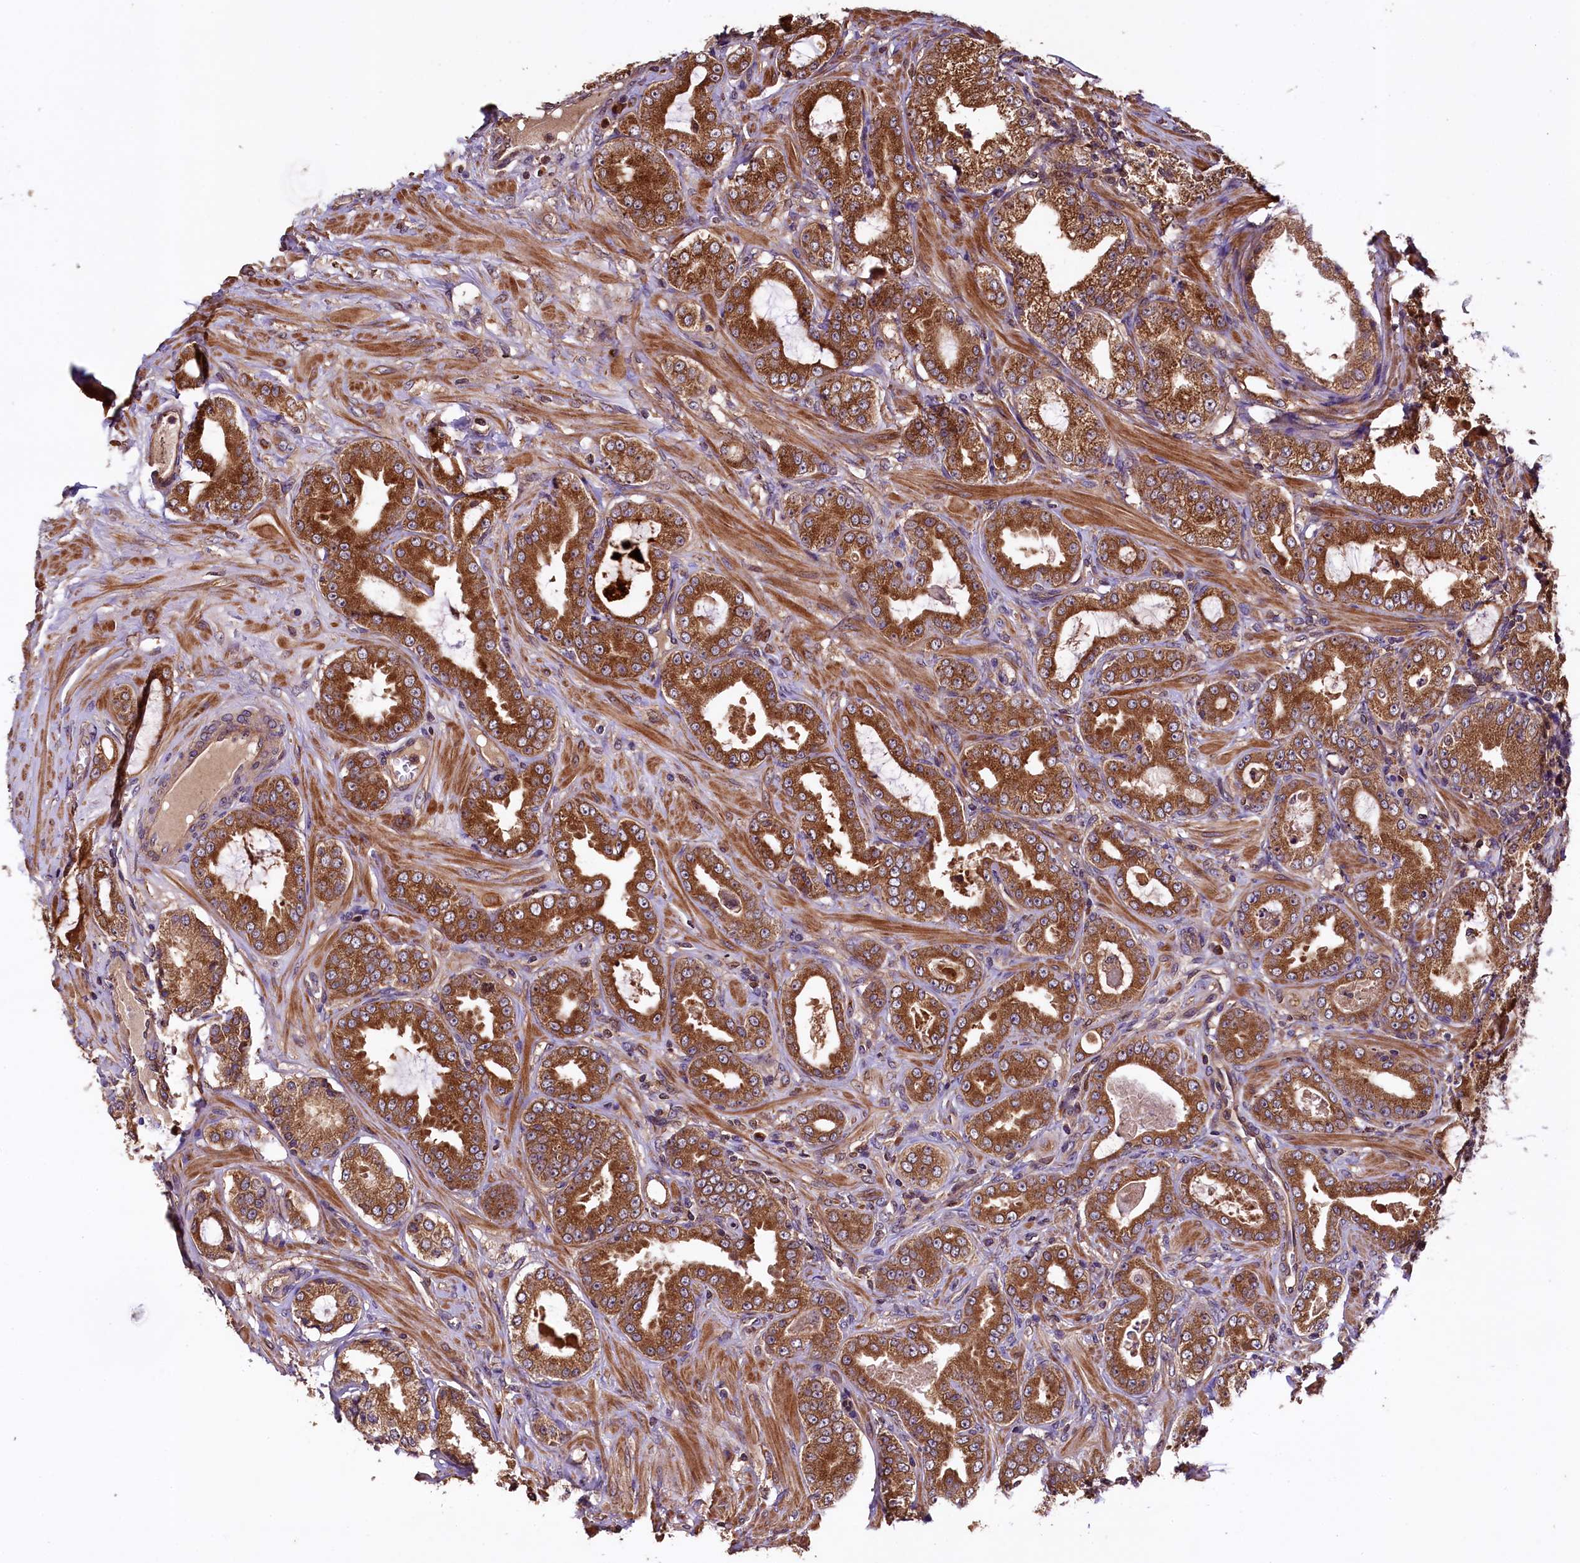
{"staining": {"intensity": "strong", "quantity": ">75%", "location": "cytoplasmic/membranous"}, "tissue": "prostate cancer", "cell_type": "Tumor cells", "image_type": "cancer", "snomed": [{"axis": "morphology", "description": "Adenocarcinoma, Low grade"}, {"axis": "topography", "description": "Prostate"}], "caption": "Adenocarcinoma (low-grade) (prostate) was stained to show a protein in brown. There is high levels of strong cytoplasmic/membranous positivity in about >75% of tumor cells. Immunohistochemistry stains the protein in brown and the nuclei are stained blue.", "gene": "KLC2", "patient": {"sex": "male", "age": 63}}